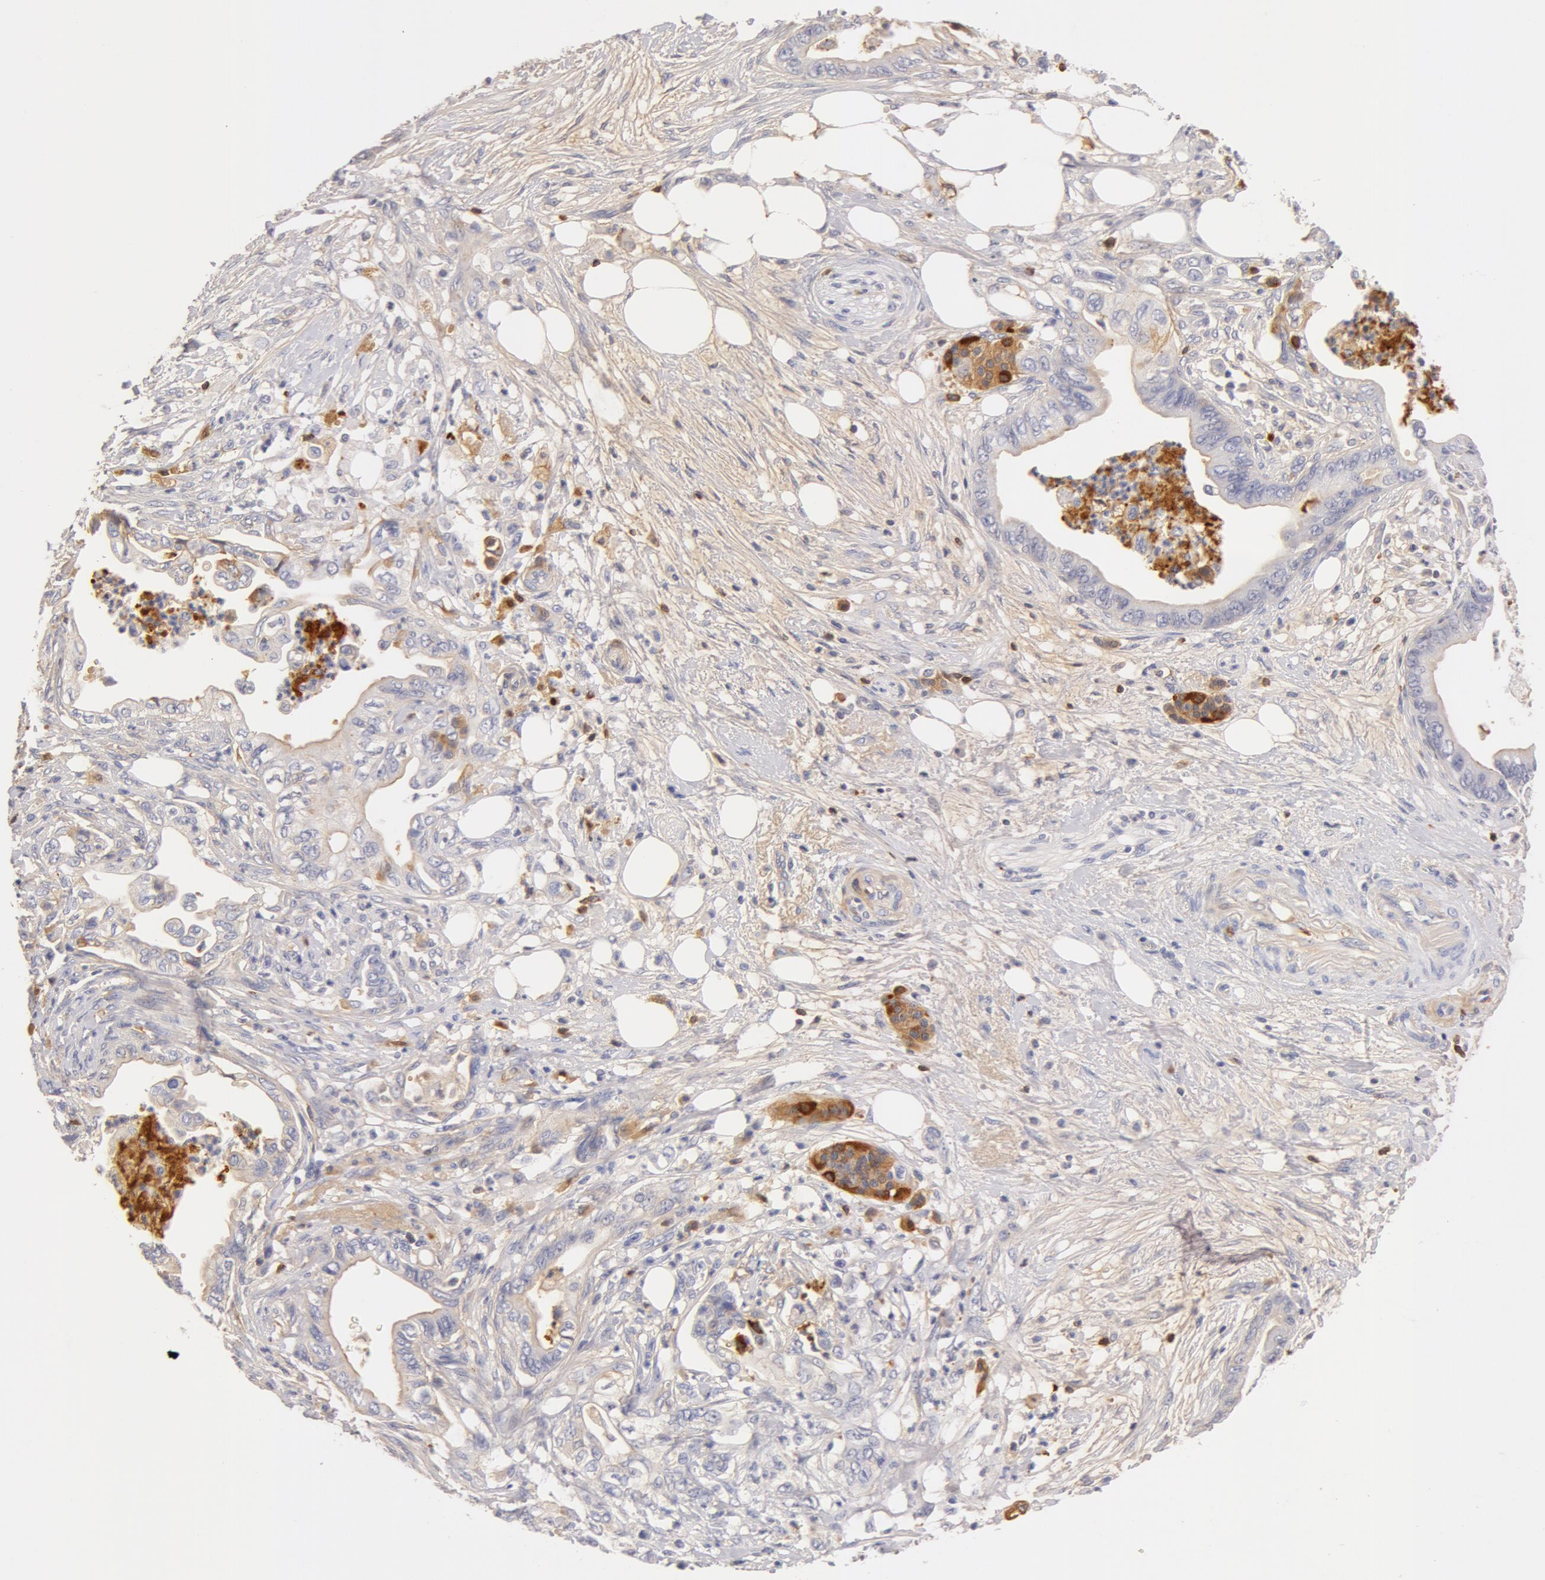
{"staining": {"intensity": "moderate", "quantity": "25%-75%", "location": "cytoplasmic/membranous"}, "tissue": "pancreatic cancer", "cell_type": "Tumor cells", "image_type": "cancer", "snomed": [{"axis": "morphology", "description": "Adenocarcinoma, NOS"}, {"axis": "topography", "description": "Pancreas"}], "caption": "A micrograph of pancreatic adenocarcinoma stained for a protein shows moderate cytoplasmic/membranous brown staining in tumor cells.", "gene": "GC", "patient": {"sex": "female", "age": 66}}